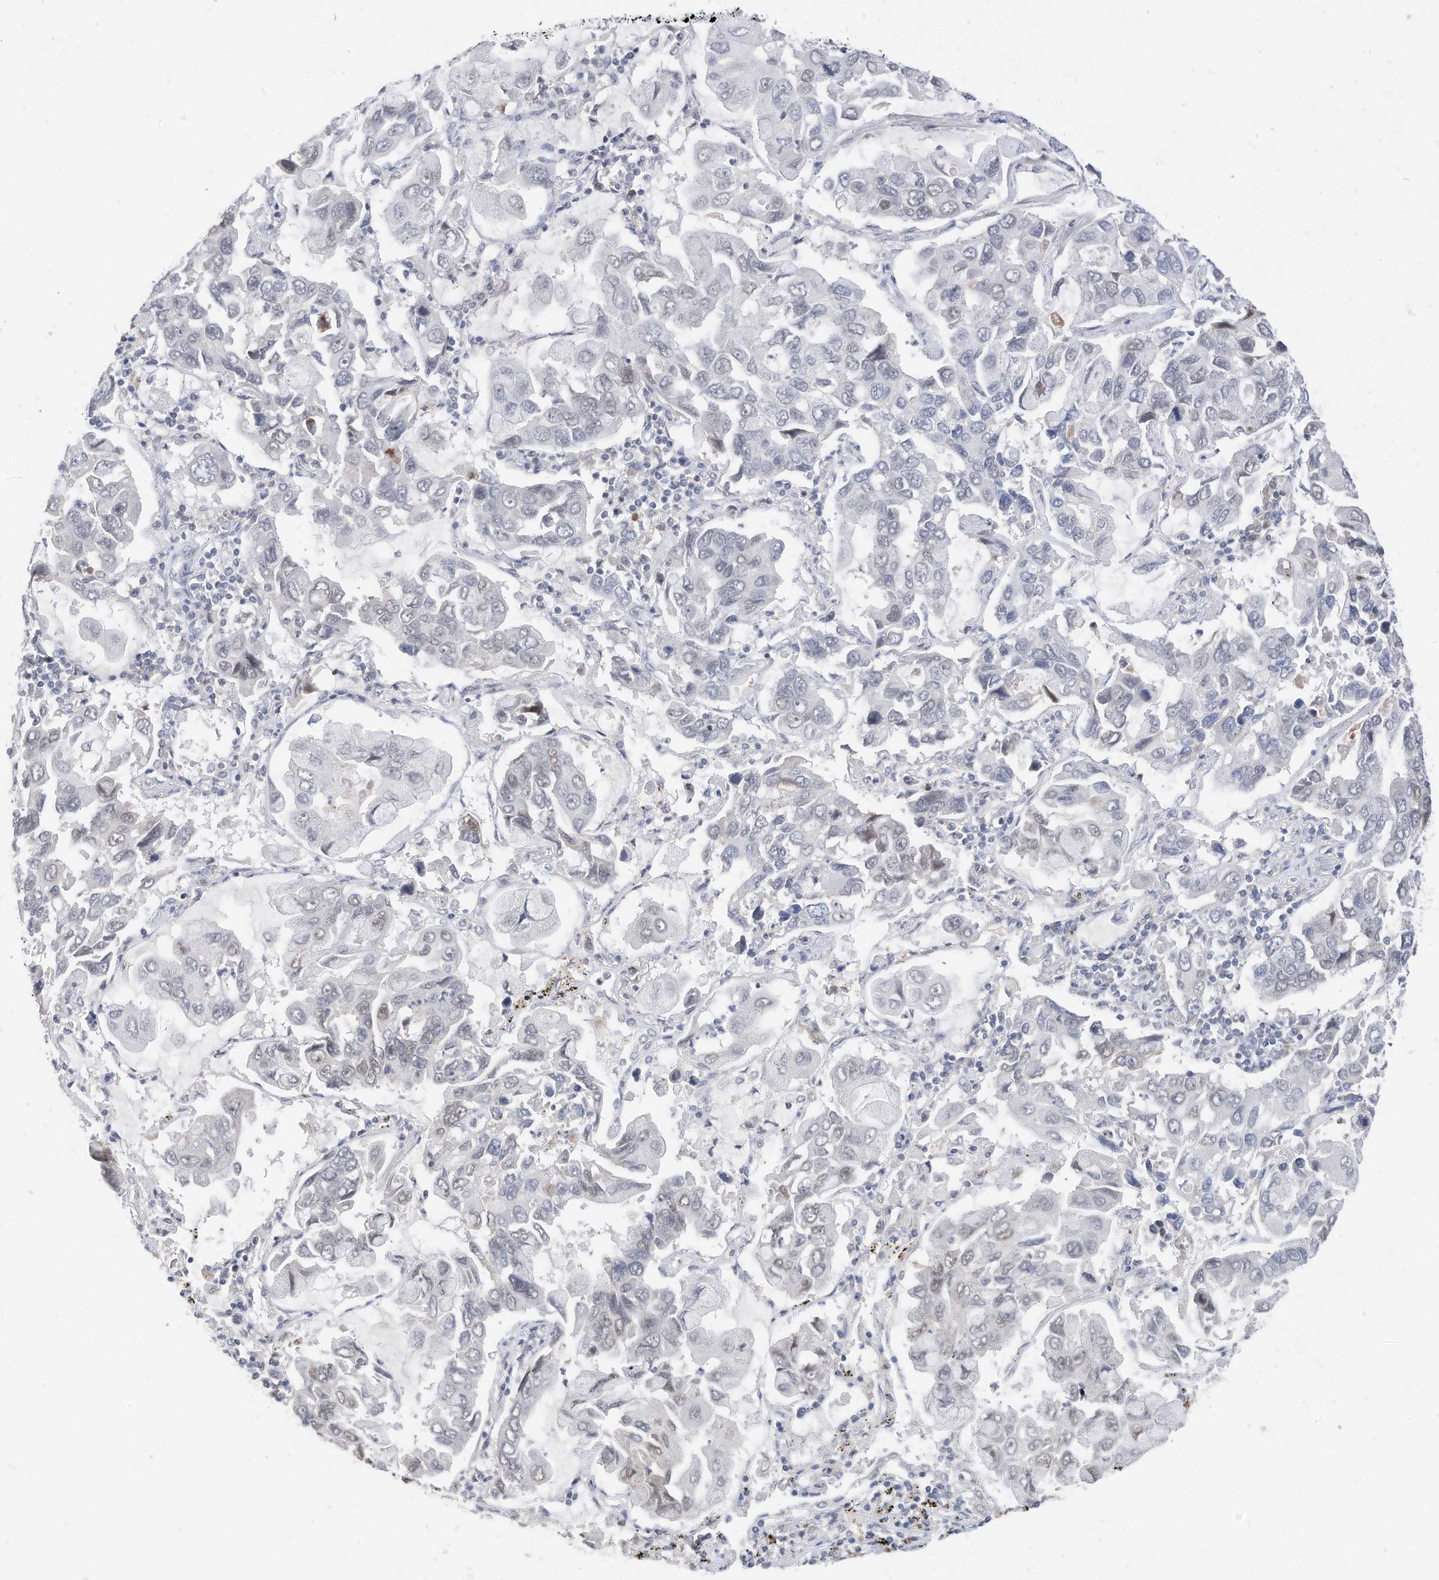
{"staining": {"intensity": "negative", "quantity": "none", "location": "none"}, "tissue": "lung cancer", "cell_type": "Tumor cells", "image_type": "cancer", "snomed": [{"axis": "morphology", "description": "Adenocarcinoma, NOS"}, {"axis": "topography", "description": "Lung"}], "caption": "Image shows no significant protein expression in tumor cells of lung adenocarcinoma.", "gene": "OGT", "patient": {"sex": "male", "age": 64}}